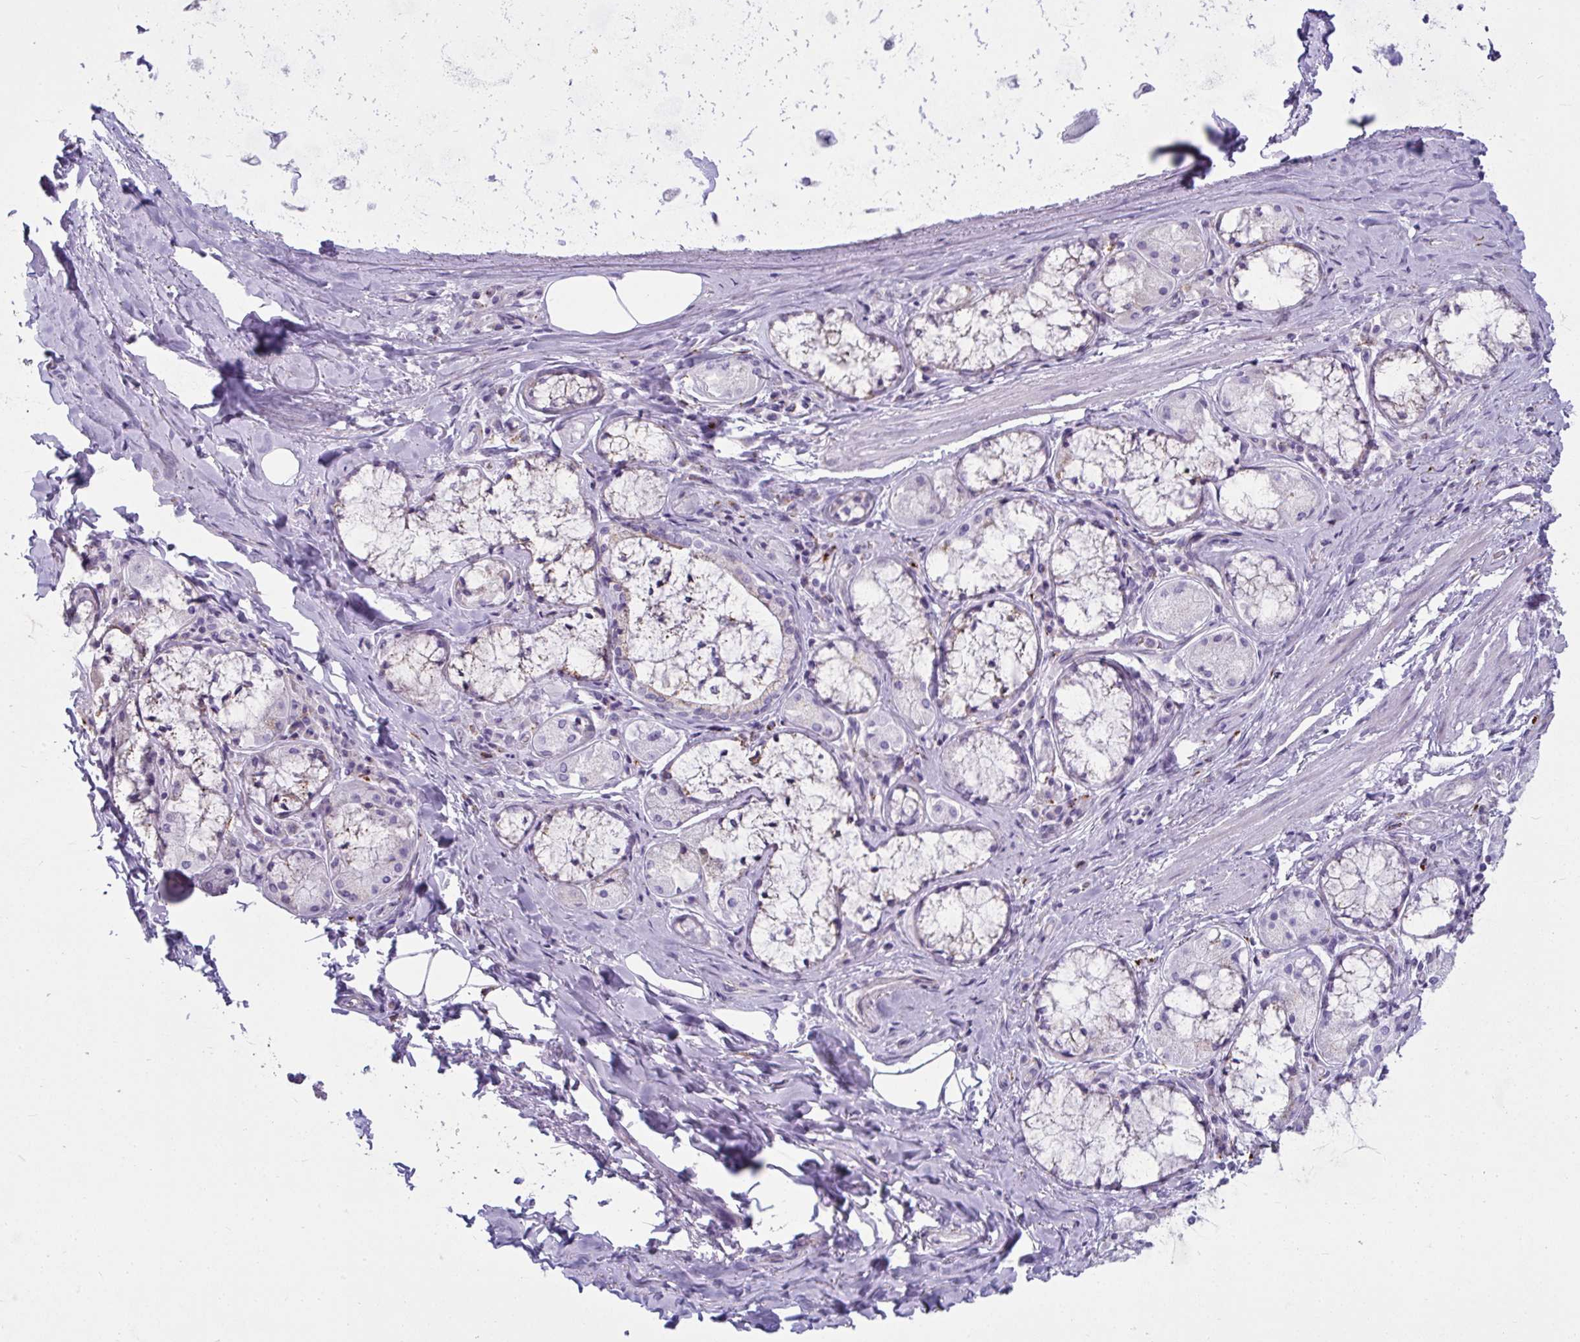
{"staining": {"intensity": "negative", "quantity": "none", "location": "none"}, "tissue": "adipose tissue", "cell_type": "Adipocytes", "image_type": "normal", "snomed": [{"axis": "morphology", "description": "Normal tissue, NOS"}, {"axis": "topography", "description": "Cartilage tissue"}, {"axis": "topography", "description": "Bronchus"}], "caption": "The immunohistochemistry histopathology image has no significant staining in adipocytes of adipose tissue.", "gene": "CTSZ", "patient": {"sex": "male", "age": 64}}